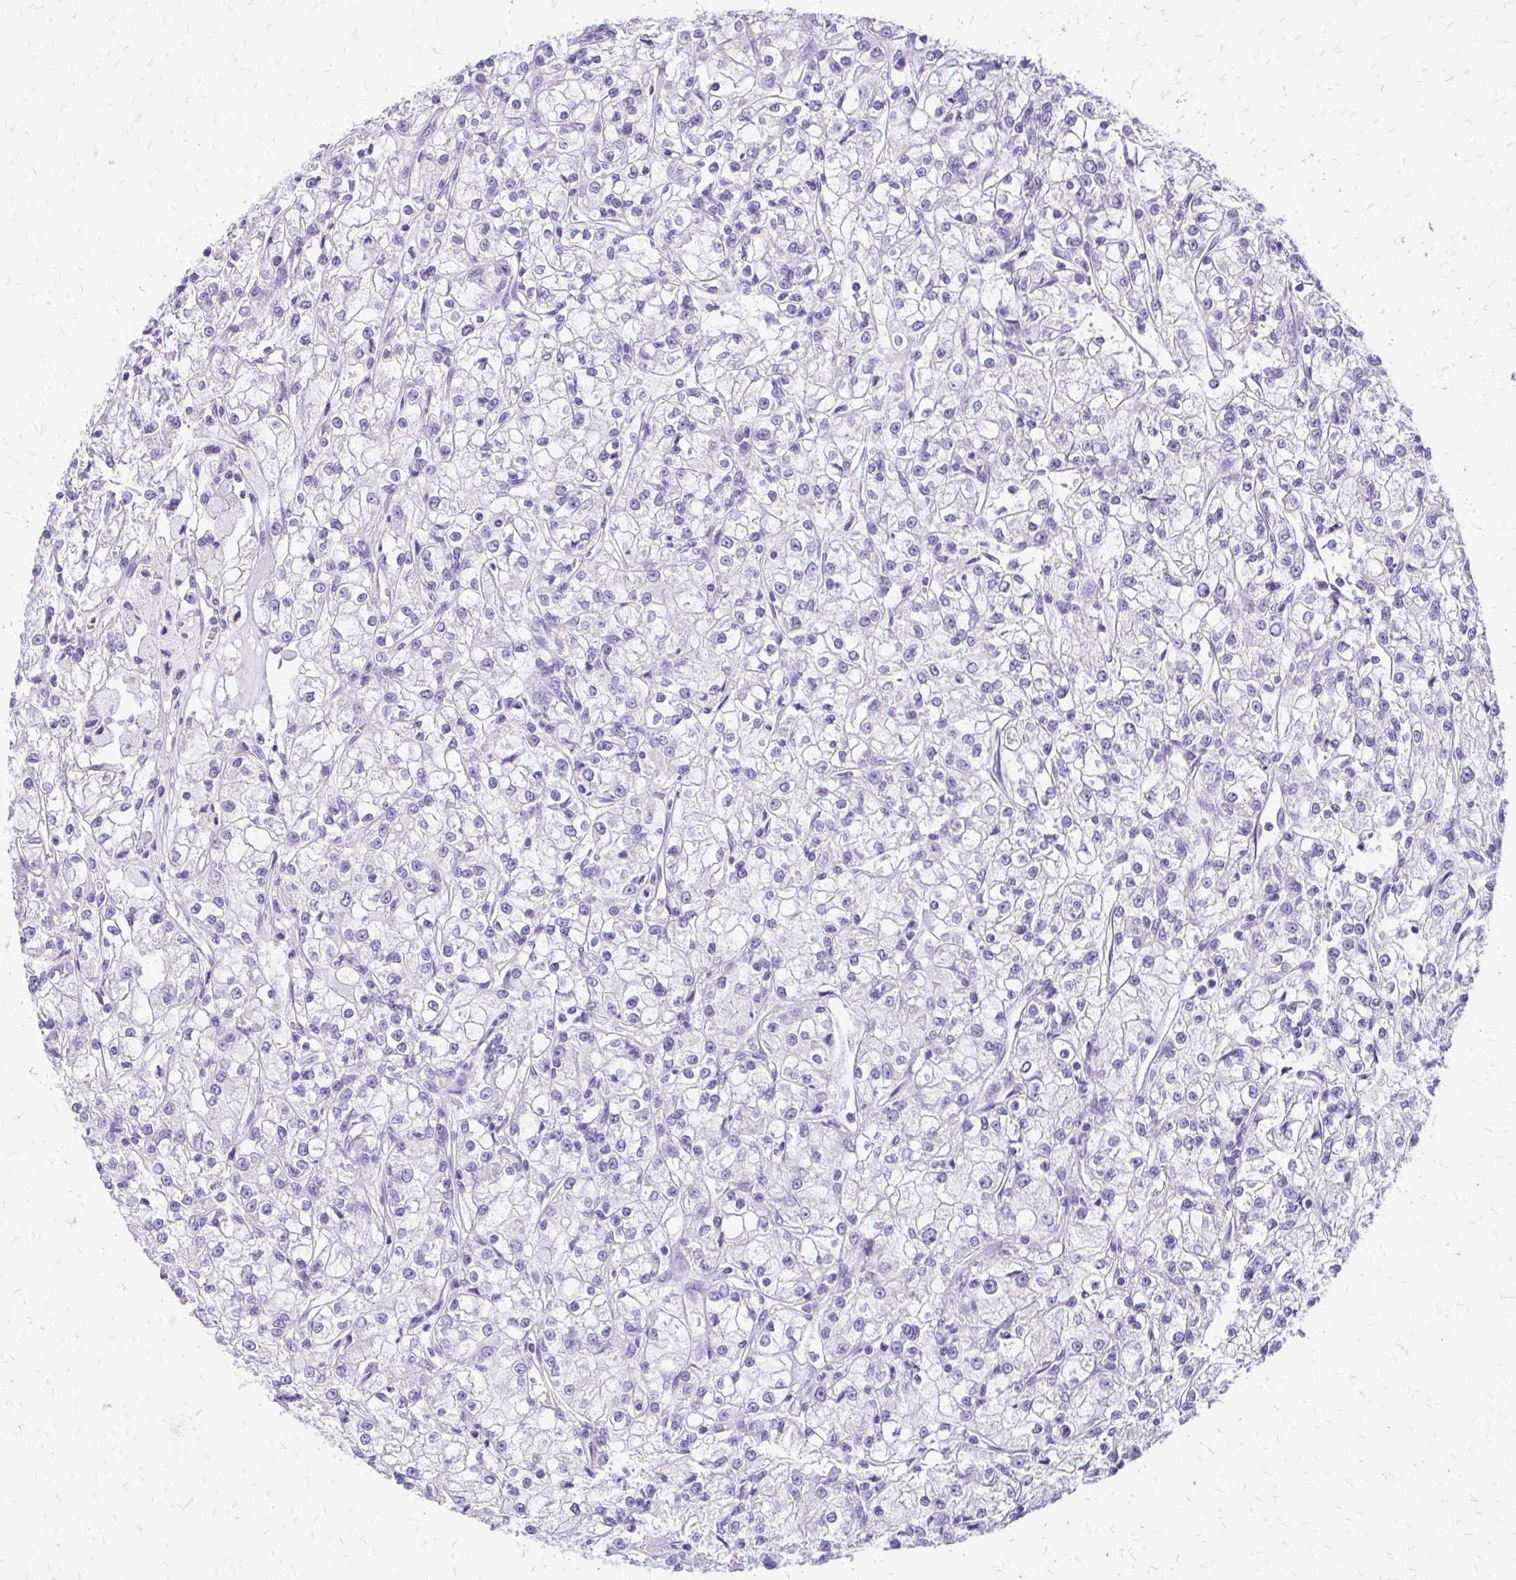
{"staining": {"intensity": "negative", "quantity": "none", "location": "none"}, "tissue": "renal cancer", "cell_type": "Tumor cells", "image_type": "cancer", "snomed": [{"axis": "morphology", "description": "Adenocarcinoma, NOS"}, {"axis": "topography", "description": "Kidney"}], "caption": "DAB (3,3'-diaminobenzidine) immunohistochemical staining of human renal cancer (adenocarcinoma) demonstrates no significant staining in tumor cells. (Brightfield microscopy of DAB IHC at high magnification).", "gene": "SLC32A1", "patient": {"sex": "female", "age": 59}}